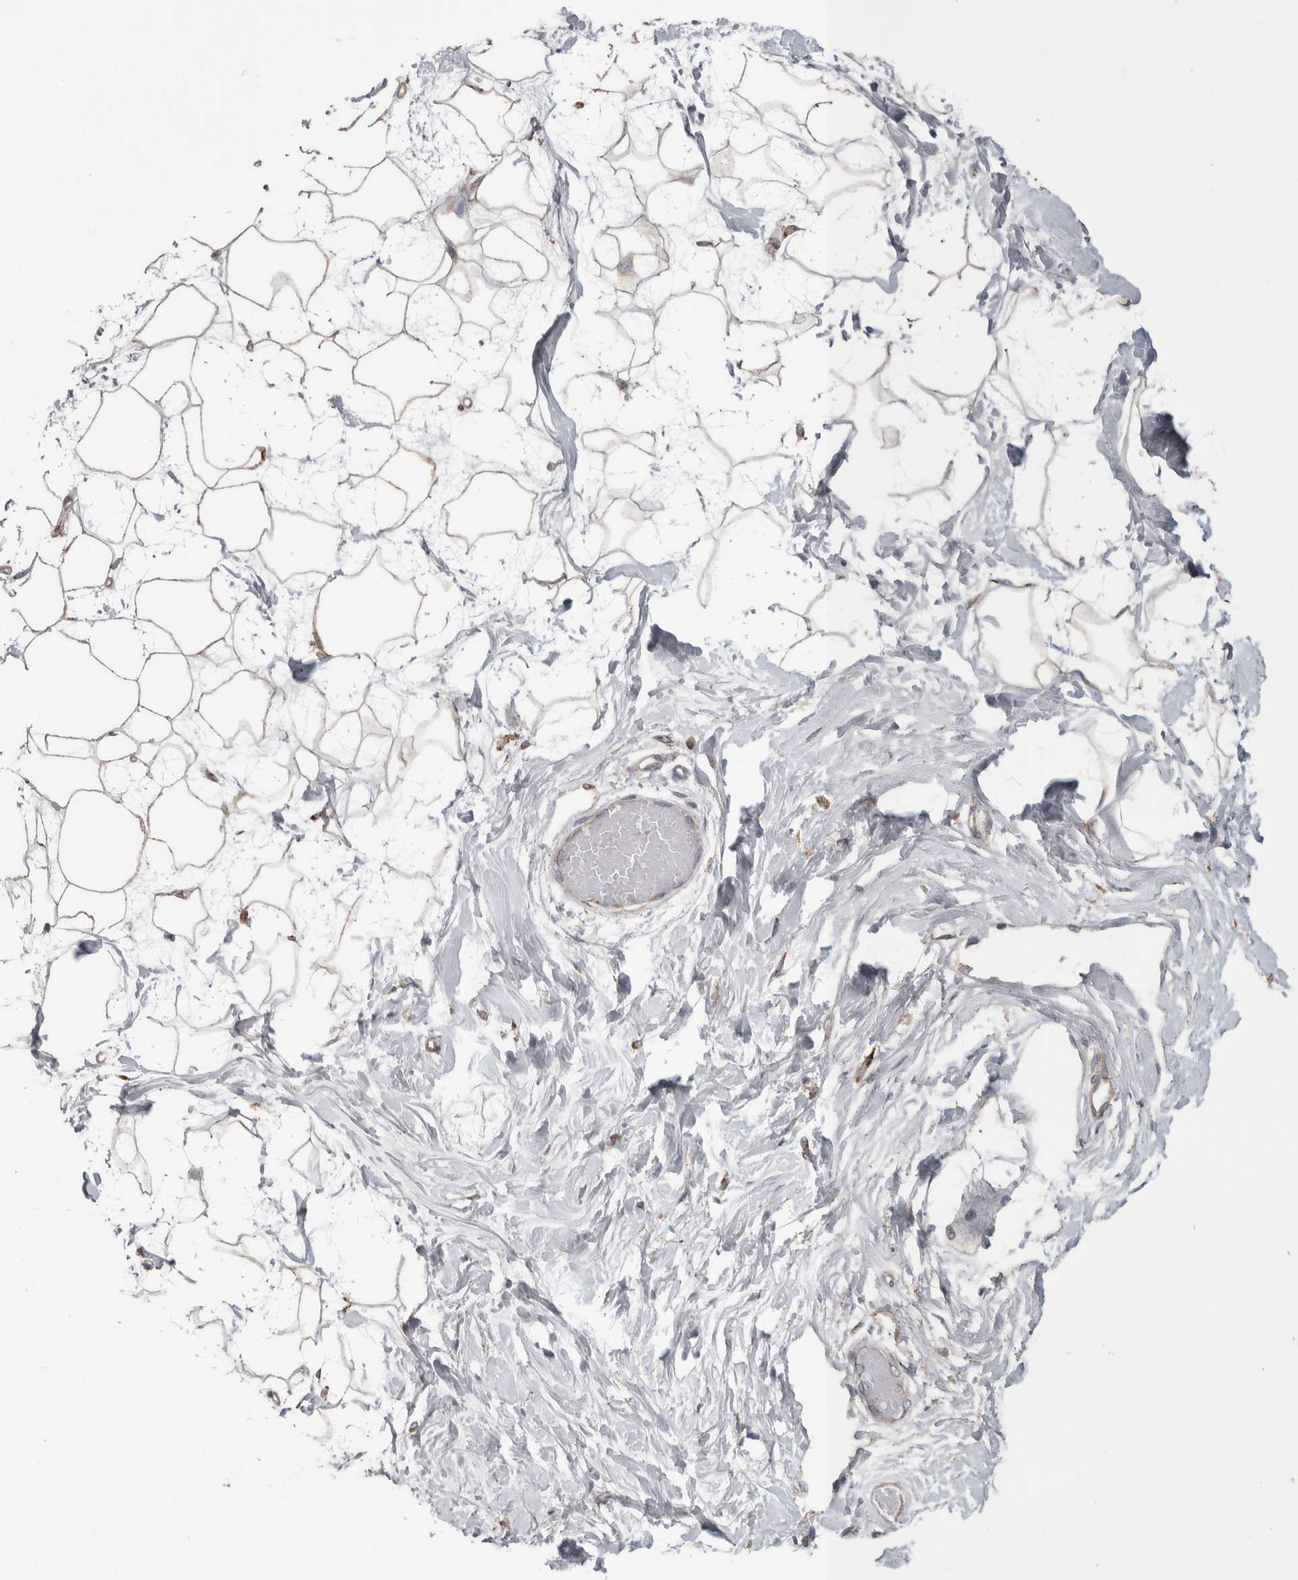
{"staining": {"intensity": "weak", "quantity": ">75%", "location": "cytoplasmic/membranous"}, "tissue": "breast", "cell_type": "Adipocytes", "image_type": "normal", "snomed": [{"axis": "morphology", "description": "Normal tissue, NOS"}, {"axis": "topography", "description": "Breast"}], "caption": "Benign breast demonstrates weak cytoplasmic/membranous positivity in approximately >75% of adipocytes, visualized by immunohistochemistry.", "gene": "SCO1", "patient": {"sex": "female", "age": 45}}